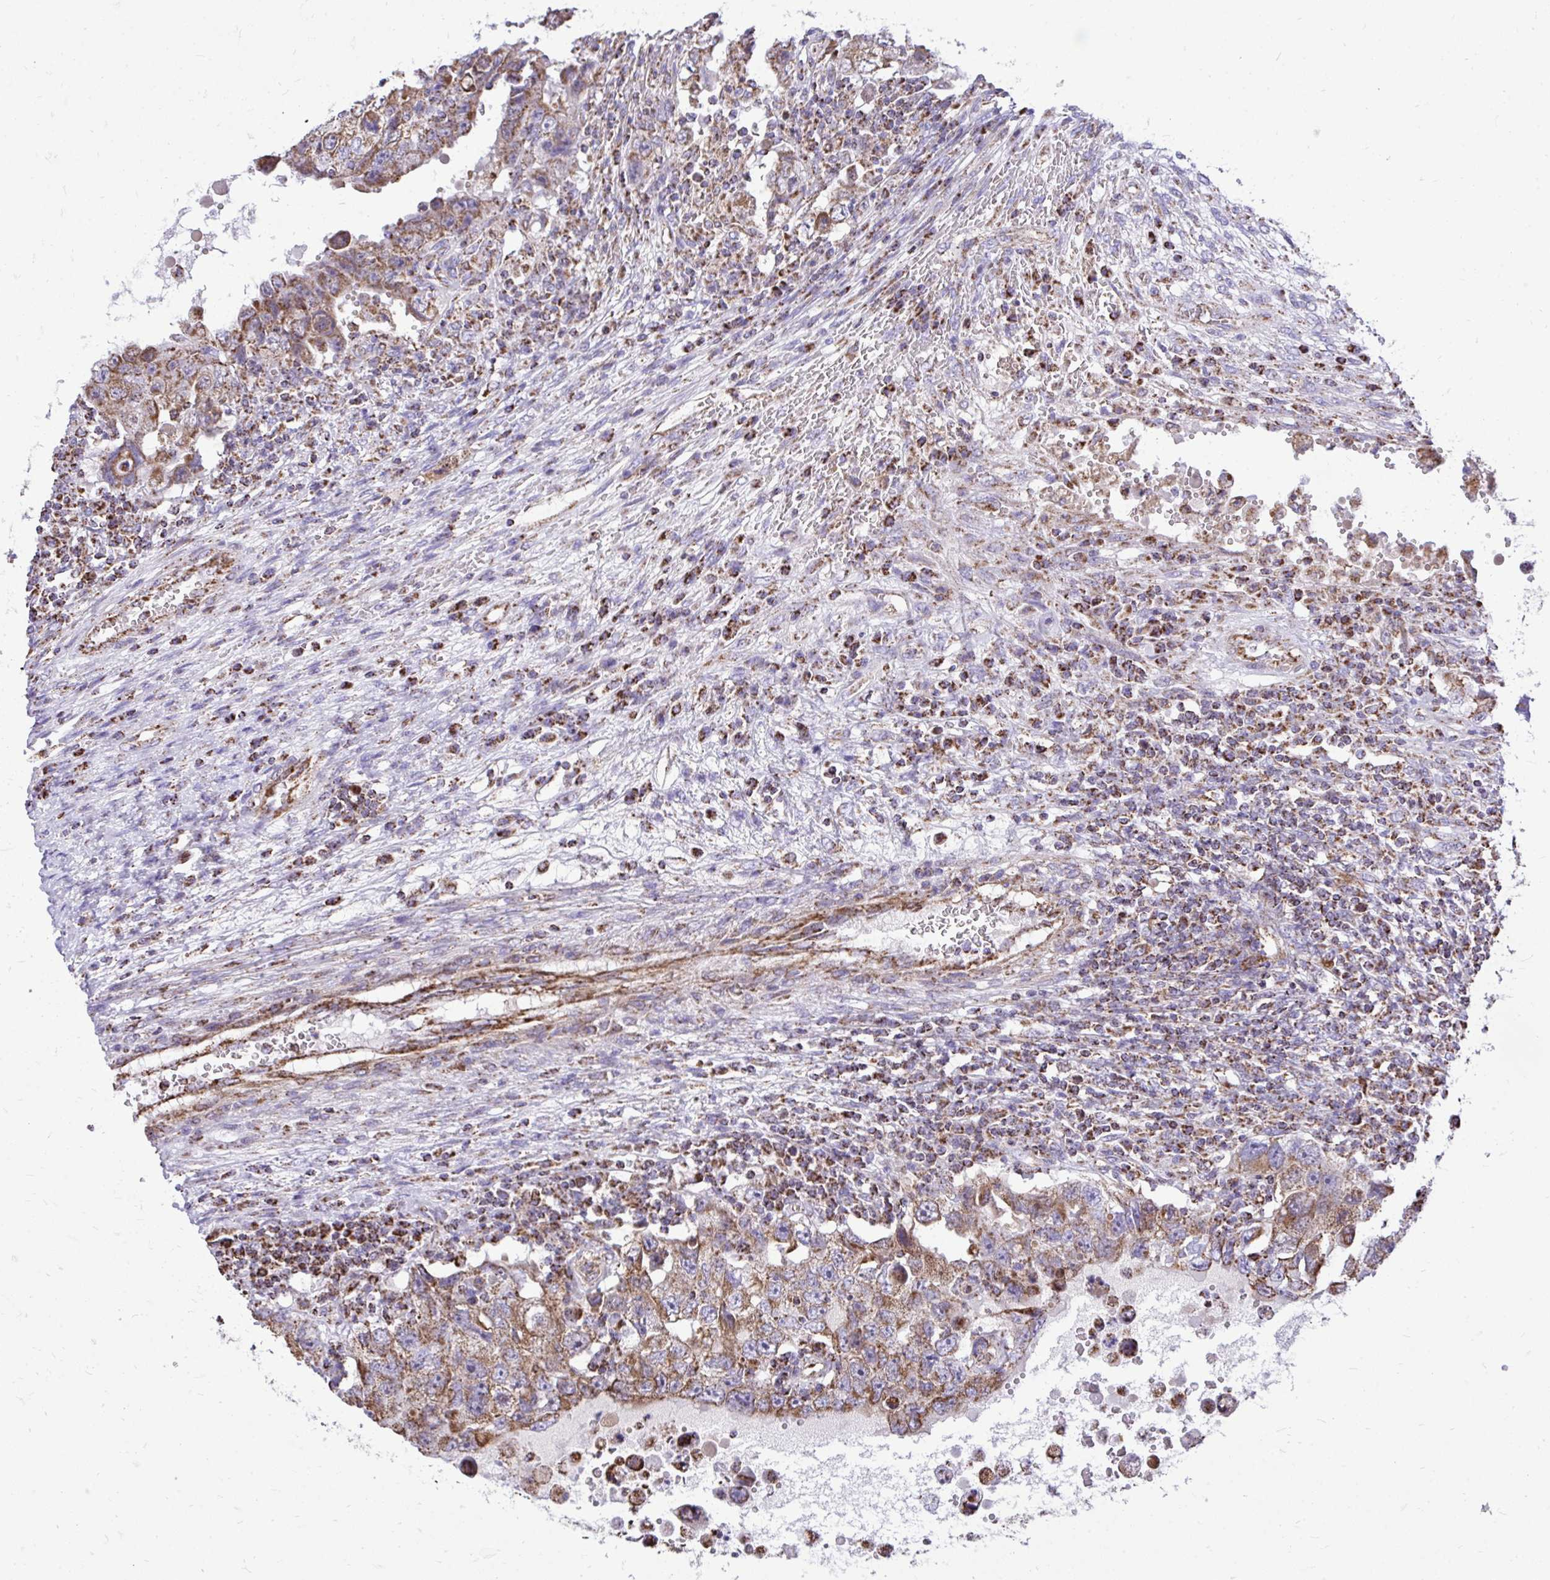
{"staining": {"intensity": "moderate", "quantity": ">75%", "location": "cytoplasmic/membranous"}, "tissue": "testis cancer", "cell_type": "Tumor cells", "image_type": "cancer", "snomed": [{"axis": "morphology", "description": "Carcinoma, Embryonal, NOS"}, {"axis": "topography", "description": "Testis"}], "caption": "A histopathology image showing moderate cytoplasmic/membranous positivity in about >75% of tumor cells in testis embryonal carcinoma, as visualized by brown immunohistochemical staining.", "gene": "UBE2C", "patient": {"sex": "male", "age": 26}}